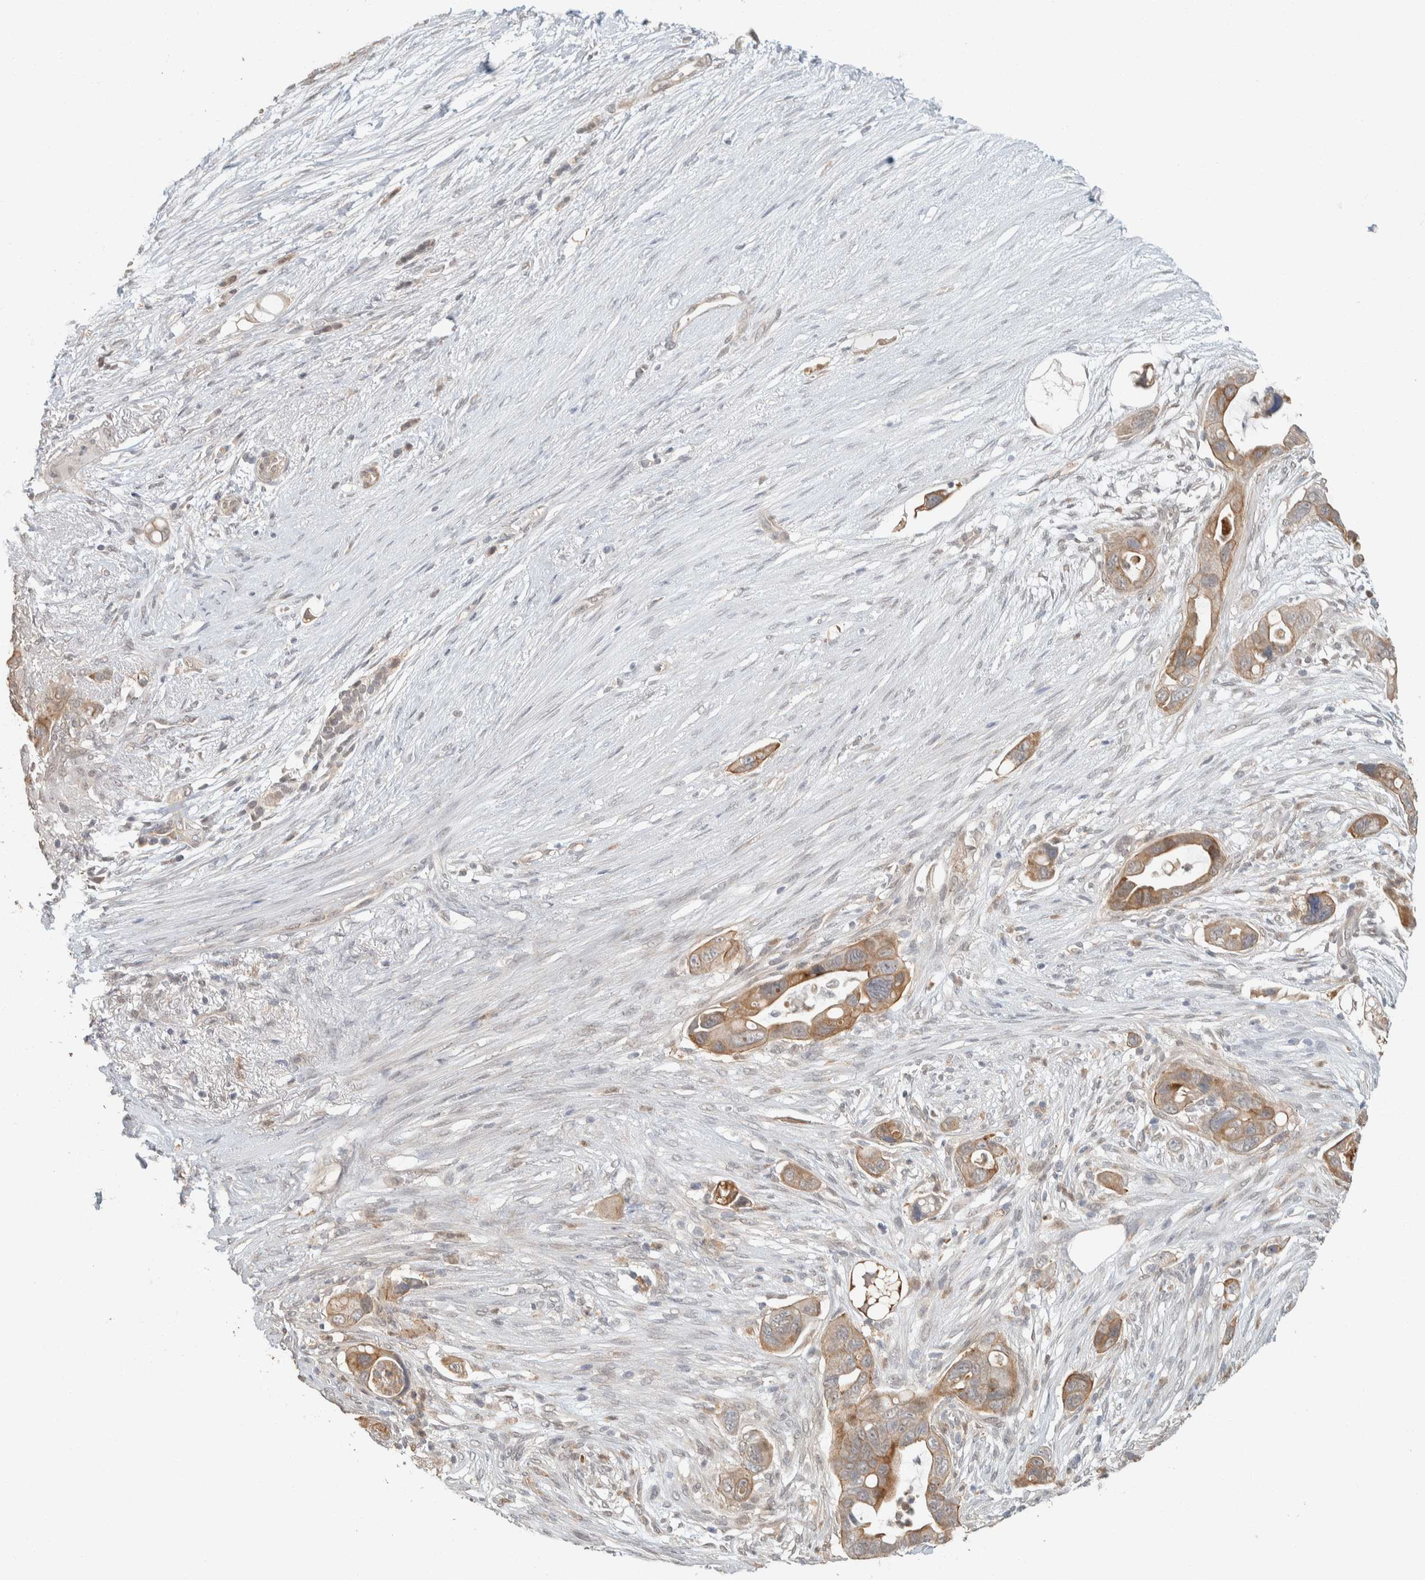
{"staining": {"intensity": "moderate", "quantity": ">75%", "location": "cytoplasmic/membranous"}, "tissue": "pancreatic cancer", "cell_type": "Tumor cells", "image_type": "cancer", "snomed": [{"axis": "morphology", "description": "Adenocarcinoma, NOS"}, {"axis": "topography", "description": "Pancreas"}], "caption": "Immunohistochemical staining of human pancreatic cancer (adenocarcinoma) exhibits medium levels of moderate cytoplasmic/membranous staining in approximately >75% of tumor cells.", "gene": "ZBTB2", "patient": {"sex": "female", "age": 72}}